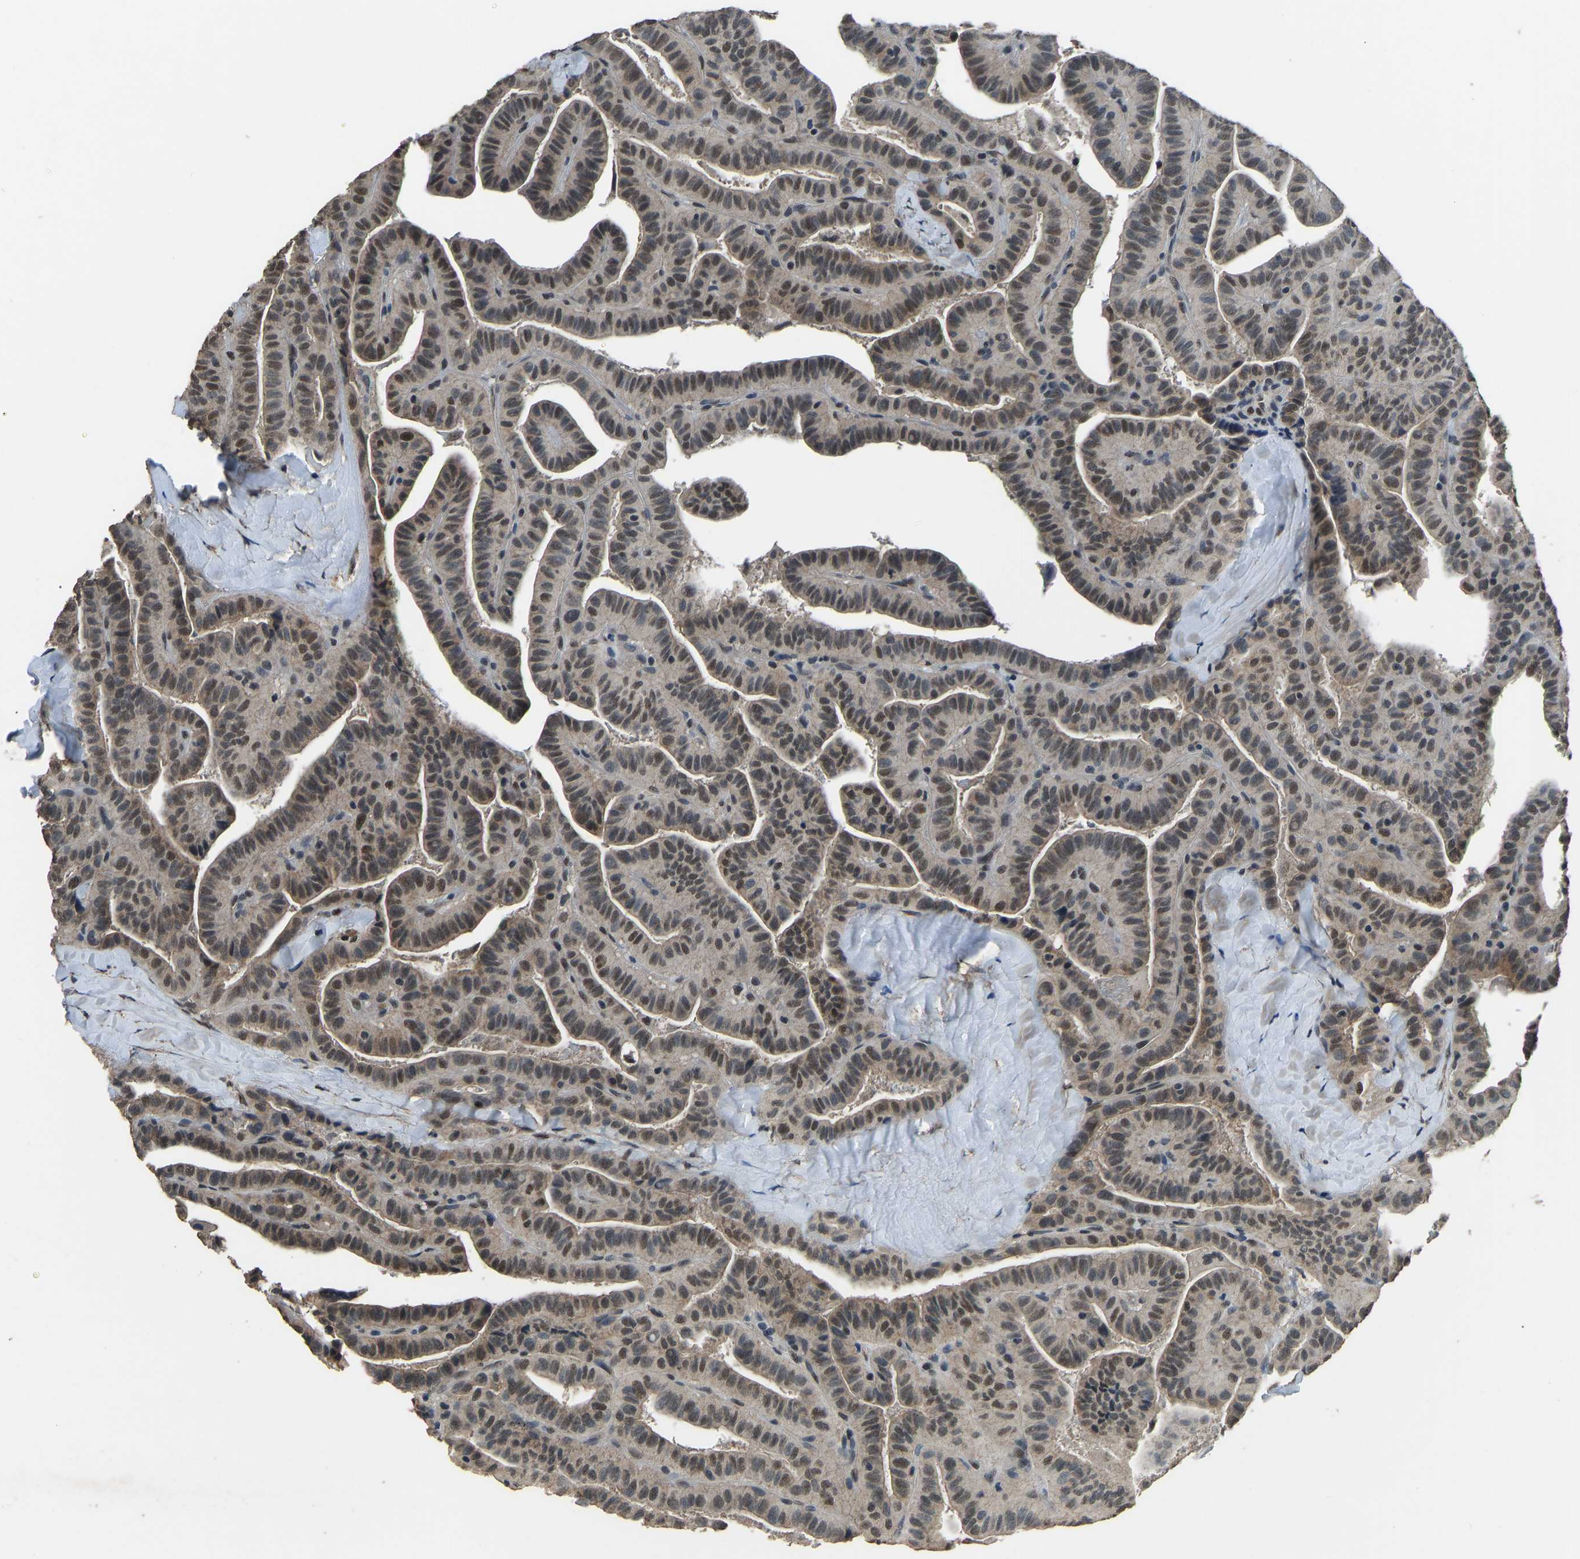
{"staining": {"intensity": "weak", "quantity": ">75%", "location": "nuclear"}, "tissue": "thyroid cancer", "cell_type": "Tumor cells", "image_type": "cancer", "snomed": [{"axis": "morphology", "description": "Papillary adenocarcinoma, NOS"}, {"axis": "topography", "description": "Thyroid gland"}], "caption": "Immunohistochemistry of thyroid cancer (papillary adenocarcinoma) reveals low levels of weak nuclear expression in approximately >75% of tumor cells.", "gene": "TOX4", "patient": {"sex": "male", "age": 77}}